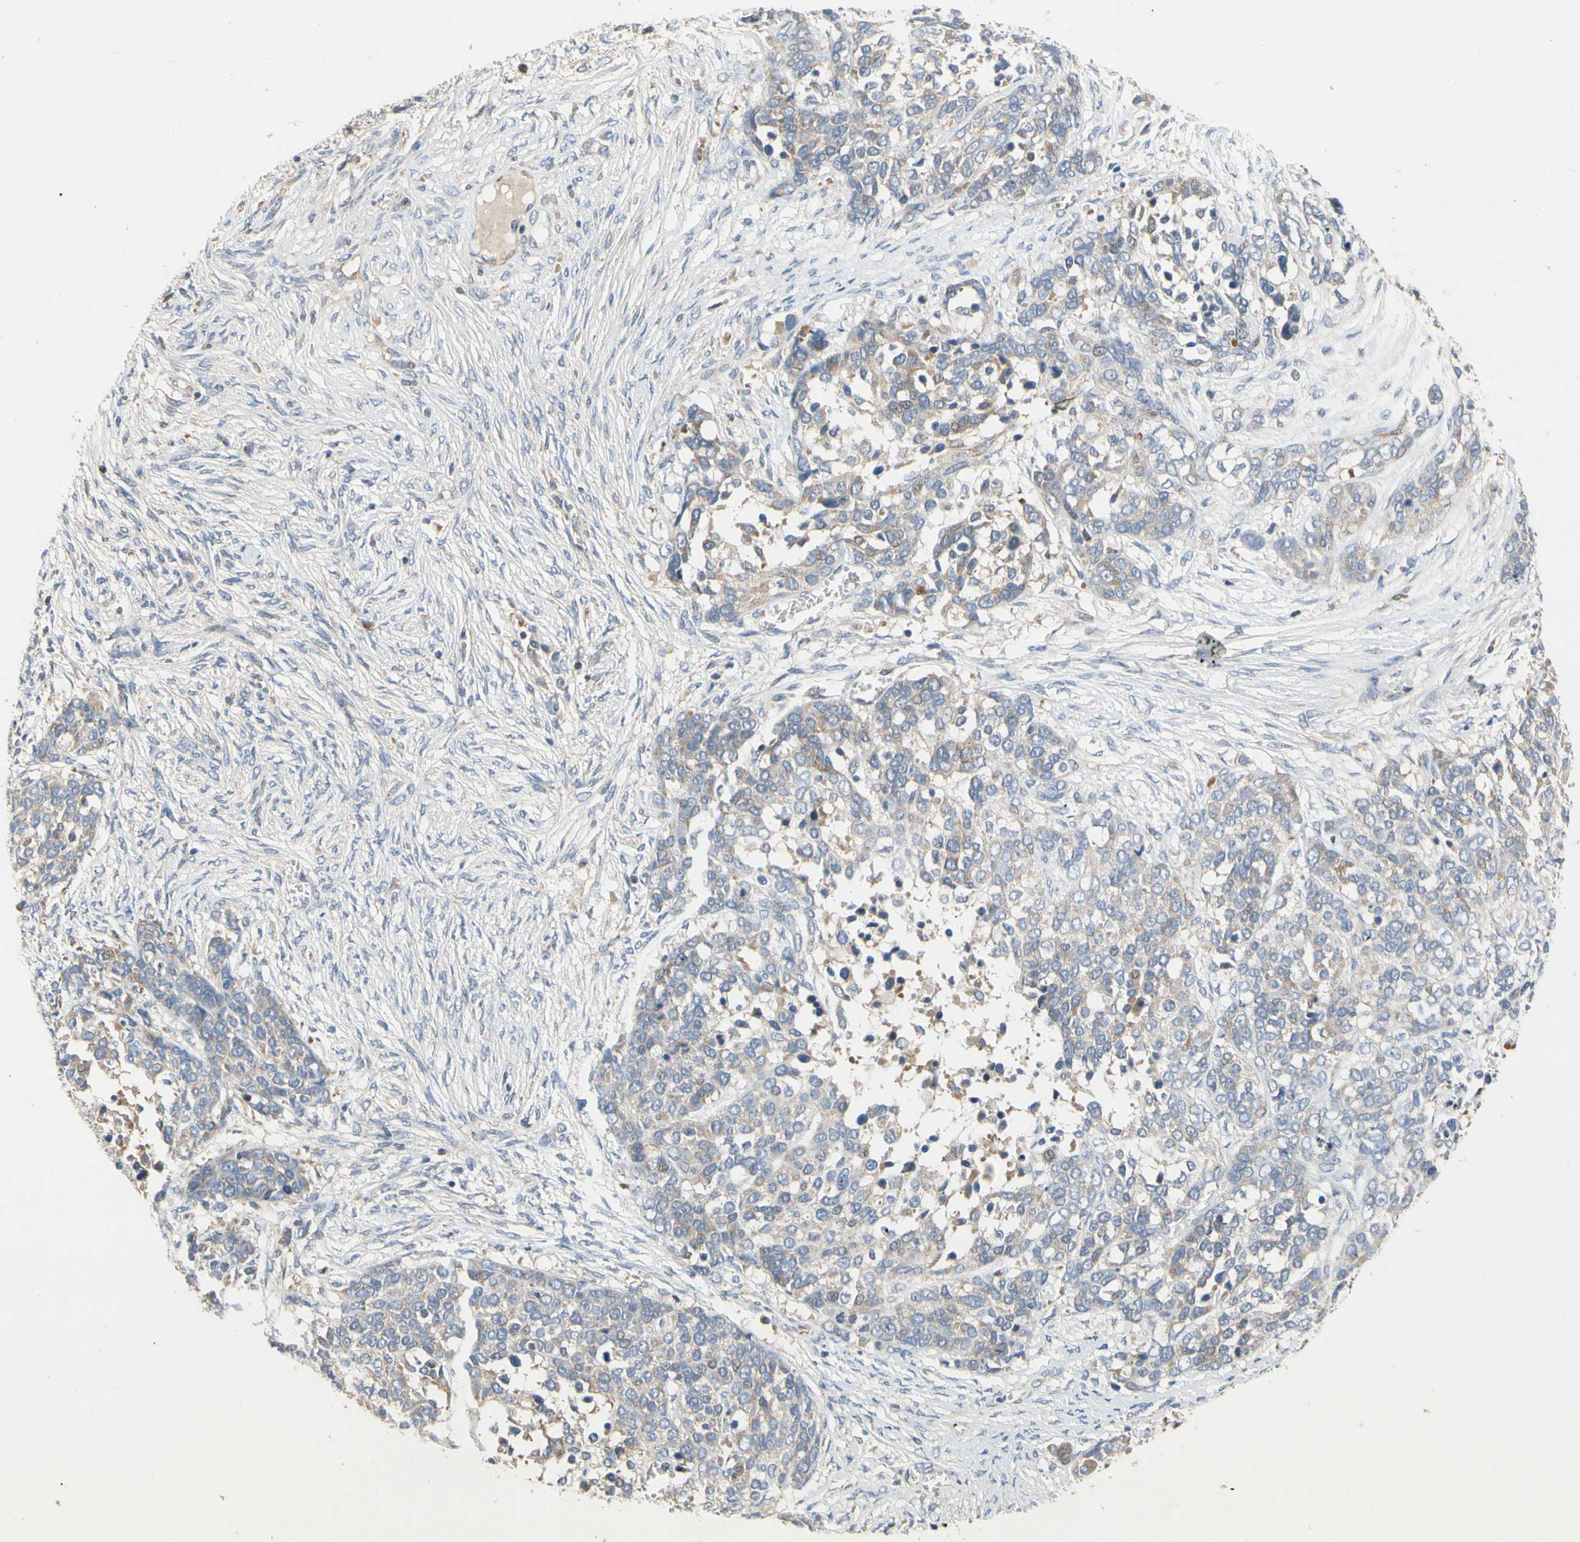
{"staining": {"intensity": "weak", "quantity": "25%-75%", "location": "cytoplasmic/membranous"}, "tissue": "ovarian cancer", "cell_type": "Tumor cells", "image_type": "cancer", "snomed": [{"axis": "morphology", "description": "Cystadenocarcinoma, serous, NOS"}, {"axis": "topography", "description": "Ovary"}], "caption": "Human ovarian cancer (serous cystadenocarcinoma) stained for a protein (brown) displays weak cytoplasmic/membranous positive staining in about 25%-75% of tumor cells.", "gene": "KLHDC8B", "patient": {"sex": "female", "age": 44}}